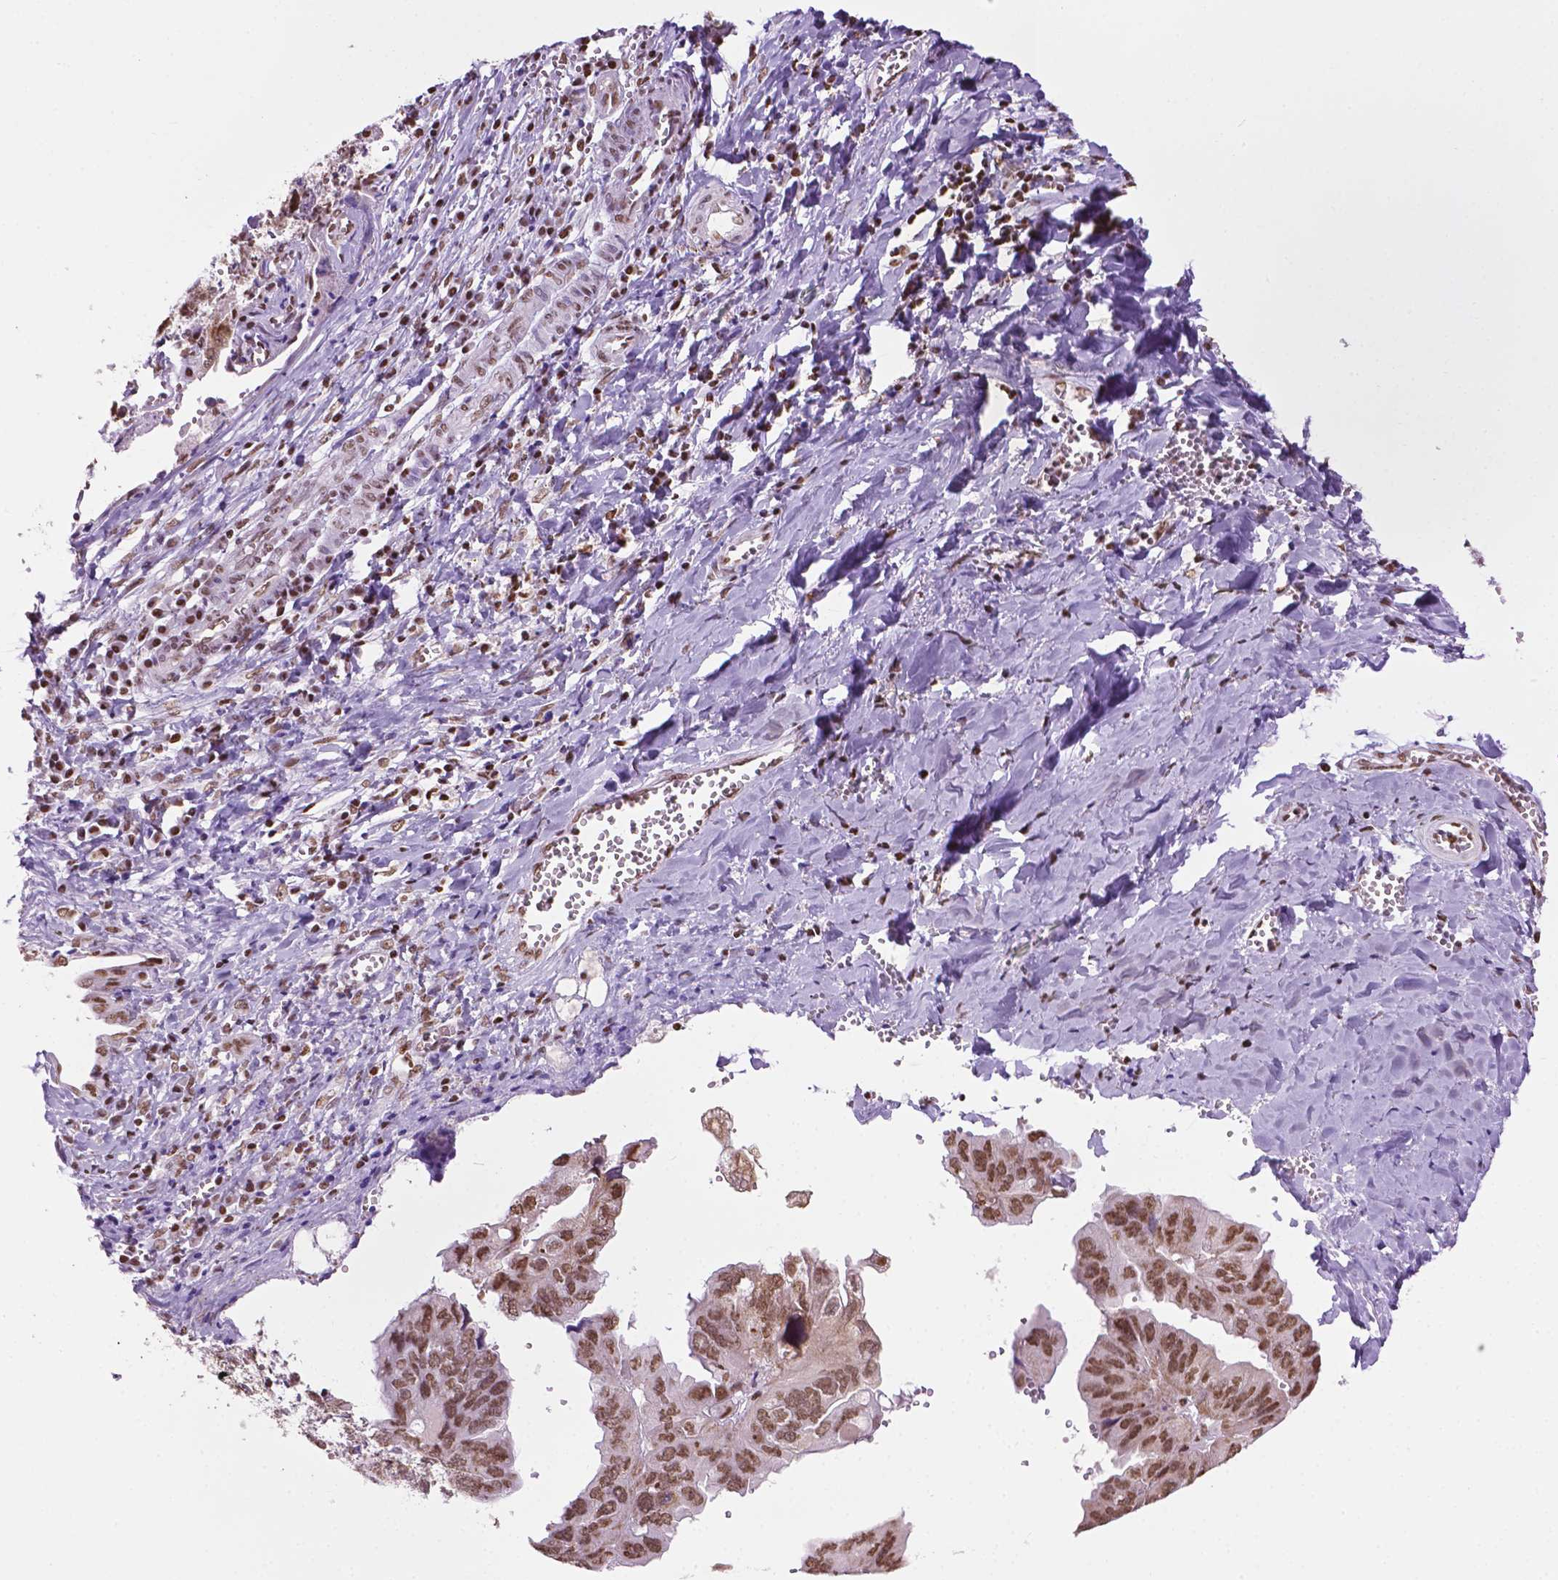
{"staining": {"intensity": "moderate", "quantity": ">75%", "location": "nuclear"}, "tissue": "ovarian cancer", "cell_type": "Tumor cells", "image_type": "cancer", "snomed": [{"axis": "morphology", "description": "Cystadenocarcinoma, serous, NOS"}, {"axis": "topography", "description": "Ovary"}], "caption": "This image shows ovarian cancer (serous cystadenocarcinoma) stained with immunohistochemistry (IHC) to label a protein in brown. The nuclear of tumor cells show moderate positivity for the protein. Nuclei are counter-stained blue.", "gene": "COL23A1", "patient": {"sex": "female", "age": 79}}